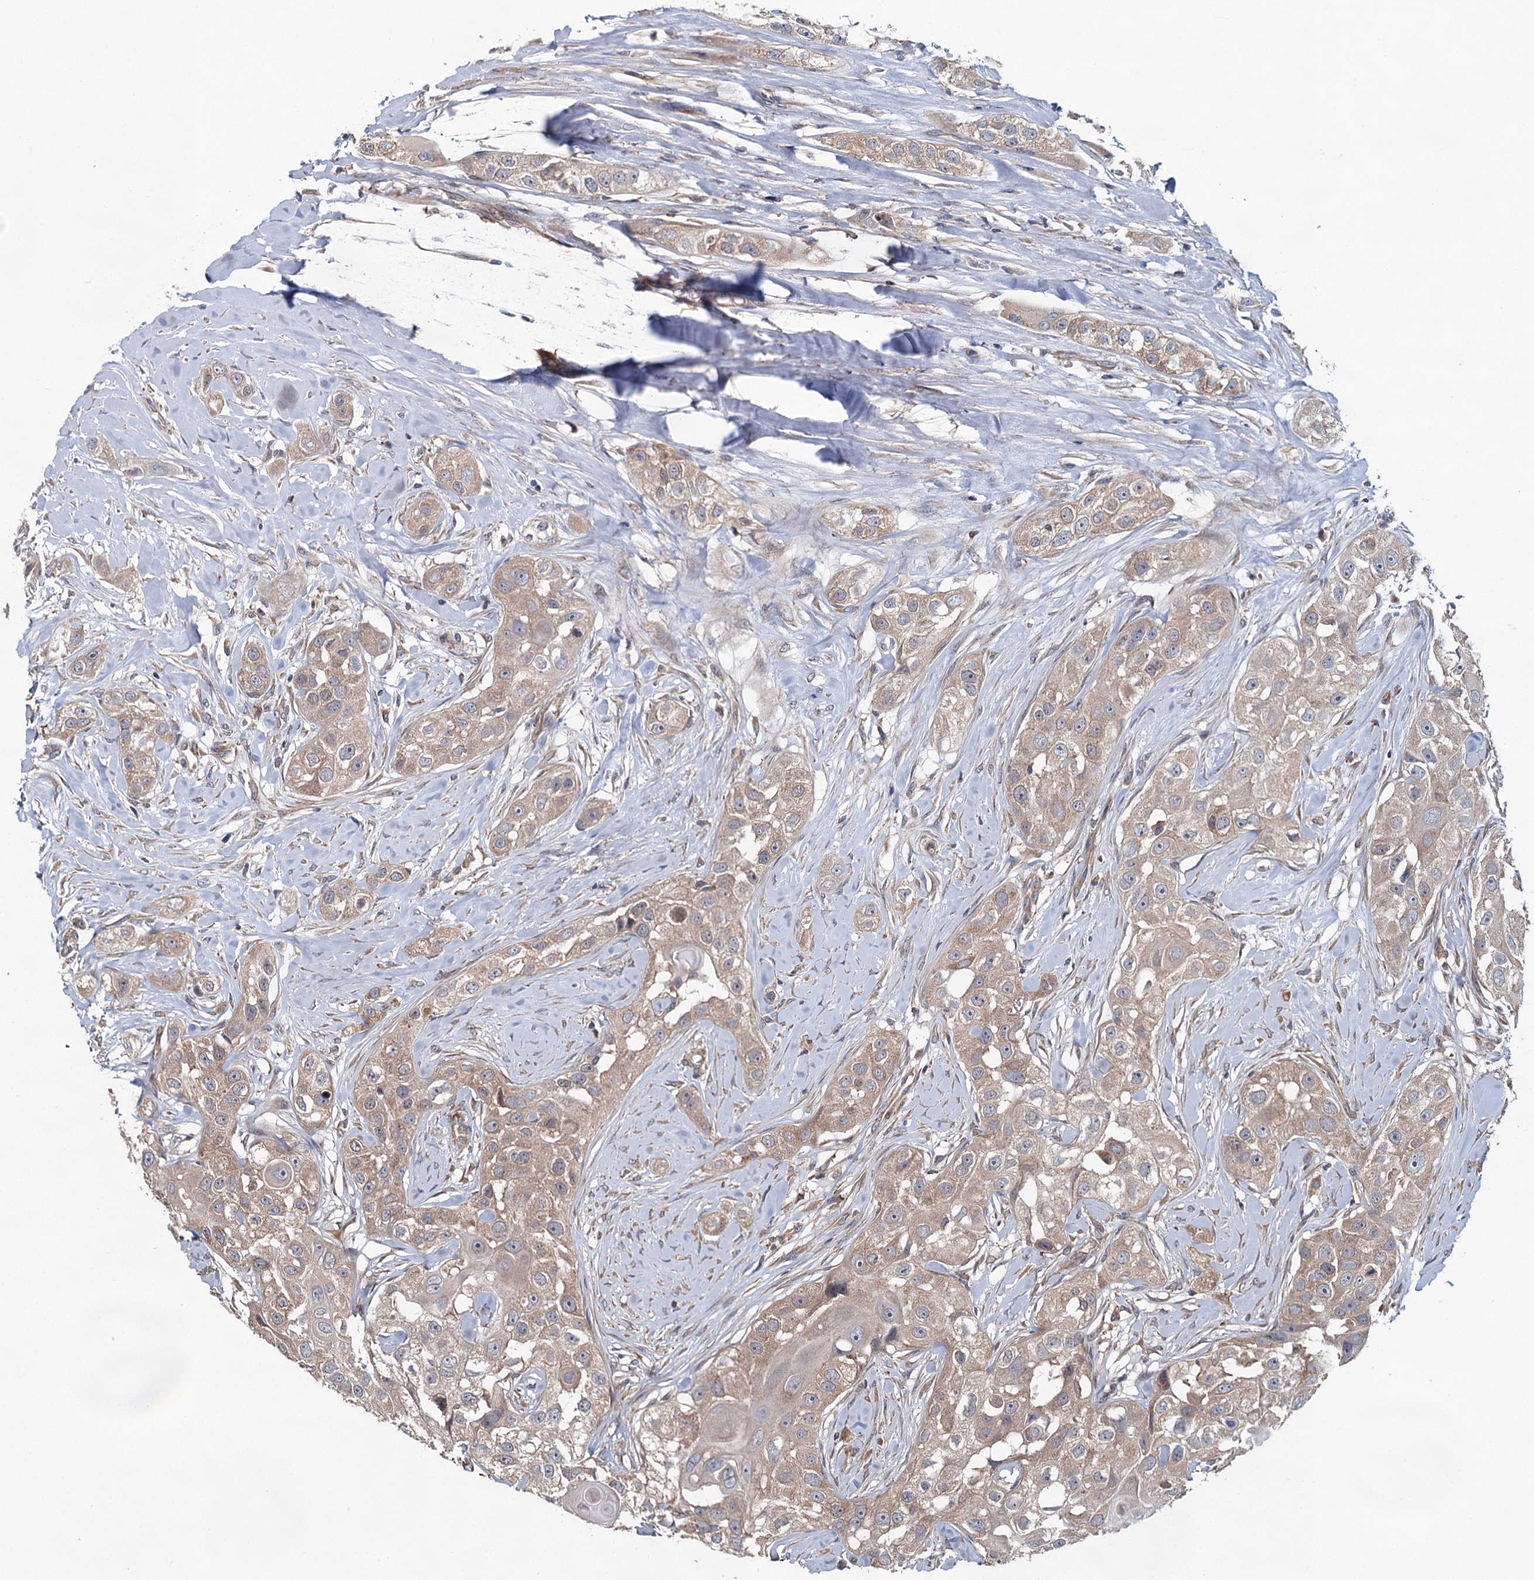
{"staining": {"intensity": "weak", "quantity": ">75%", "location": "cytoplasmic/membranous"}, "tissue": "head and neck cancer", "cell_type": "Tumor cells", "image_type": "cancer", "snomed": [{"axis": "morphology", "description": "Normal tissue, NOS"}, {"axis": "morphology", "description": "Squamous cell carcinoma, NOS"}, {"axis": "topography", "description": "Skeletal muscle"}, {"axis": "topography", "description": "Head-Neck"}], "caption": "Protein expression analysis of head and neck cancer exhibits weak cytoplasmic/membranous expression in approximately >75% of tumor cells.", "gene": "MTRR", "patient": {"sex": "male", "age": 51}}